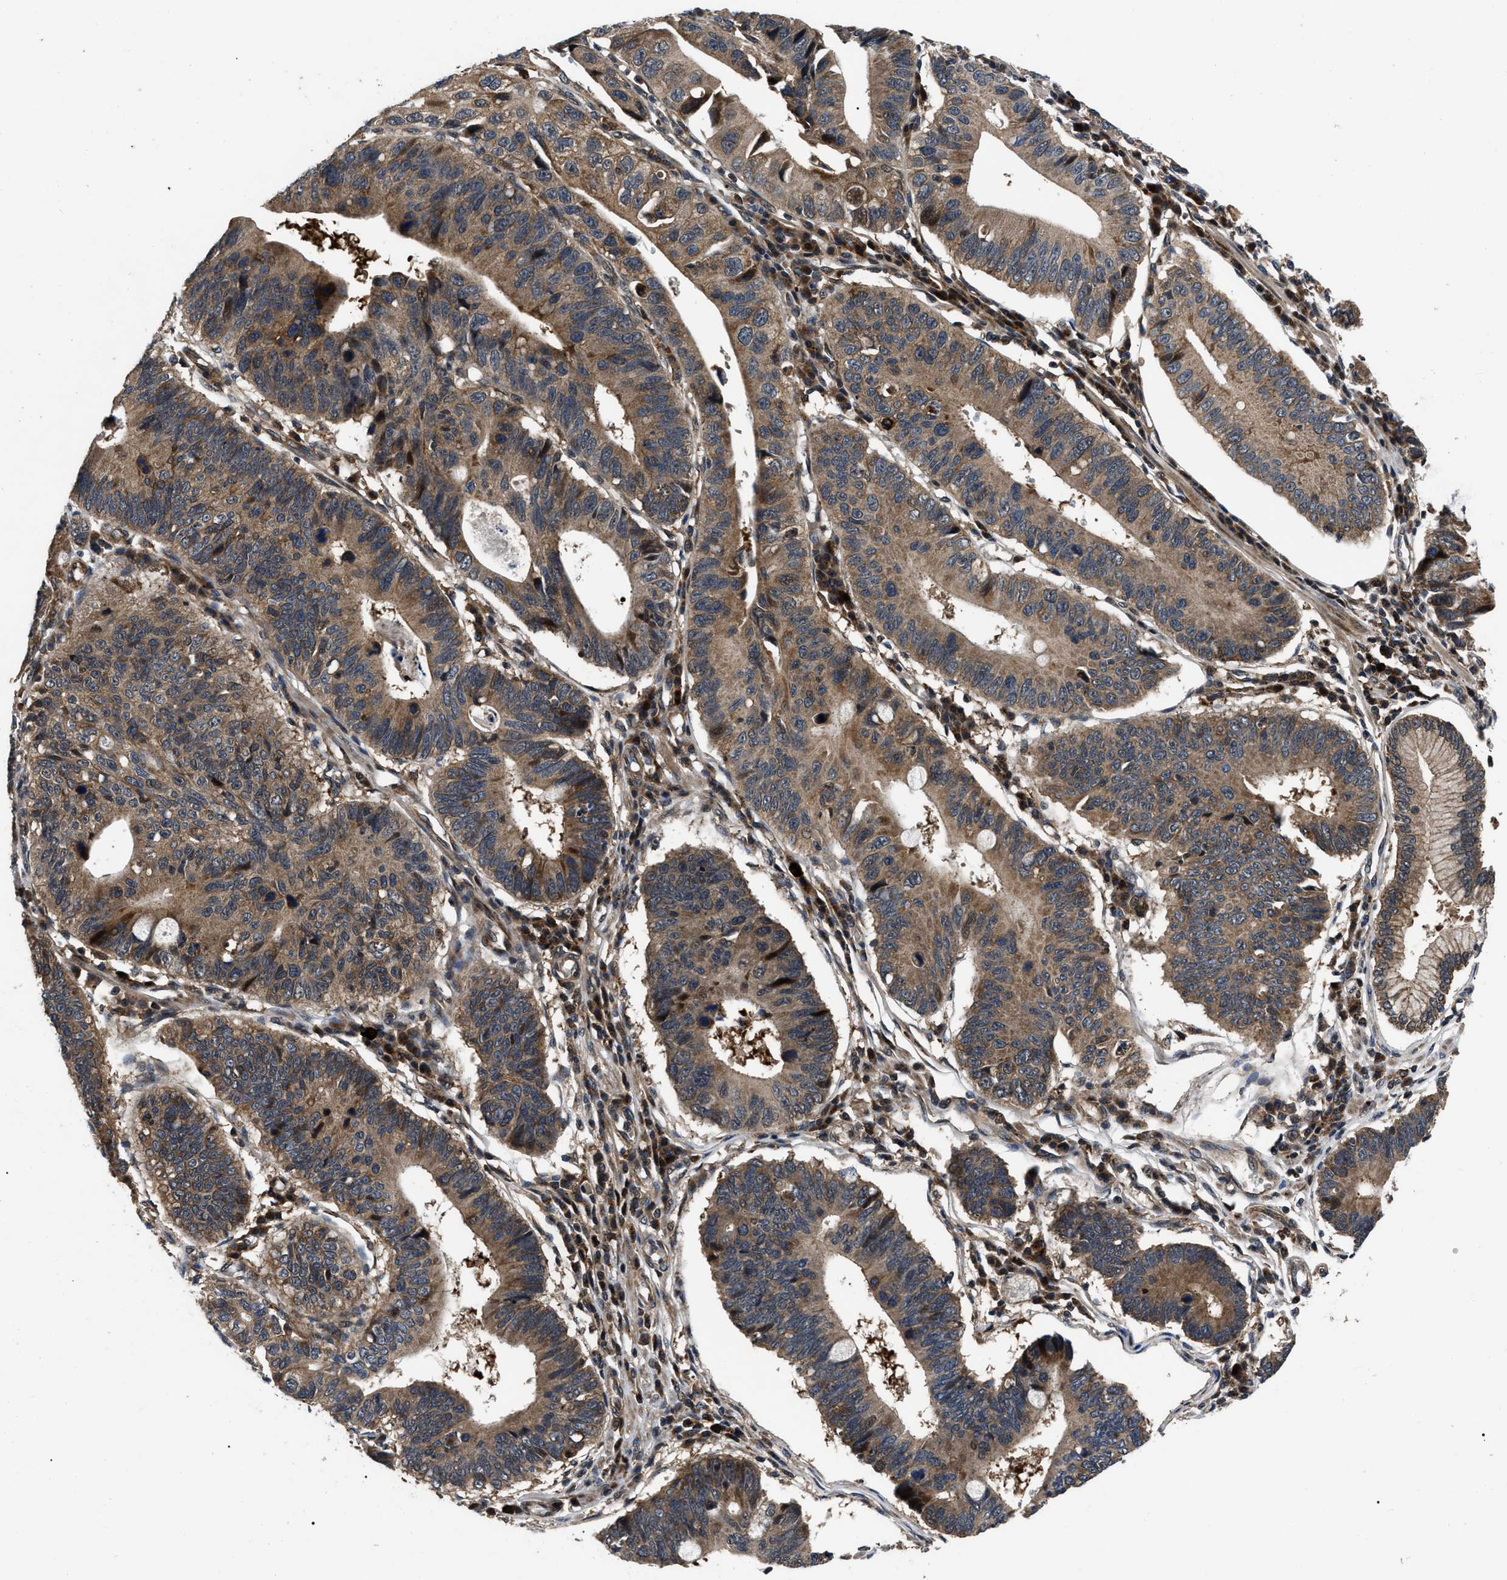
{"staining": {"intensity": "moderate", "quantity": ">75%", "location": "cytoplasmic/membranous"}, "tissue": "stomach cancer", "cell_type": "Tumor cells", "image_type": "cancer", "snomed": [{"axis": "morphology", "description": "Adenocarcinoma, NOS"}, {"axis": "topography", "description": "Stomach"}], "caption": "Moderate cytoplasmic/membranous staining is seen in approximately >75% of tumor cells in stomach adenocarcinoma.", "gene": "PPWD1", "patient": {"sex": "male", "age": 59}}